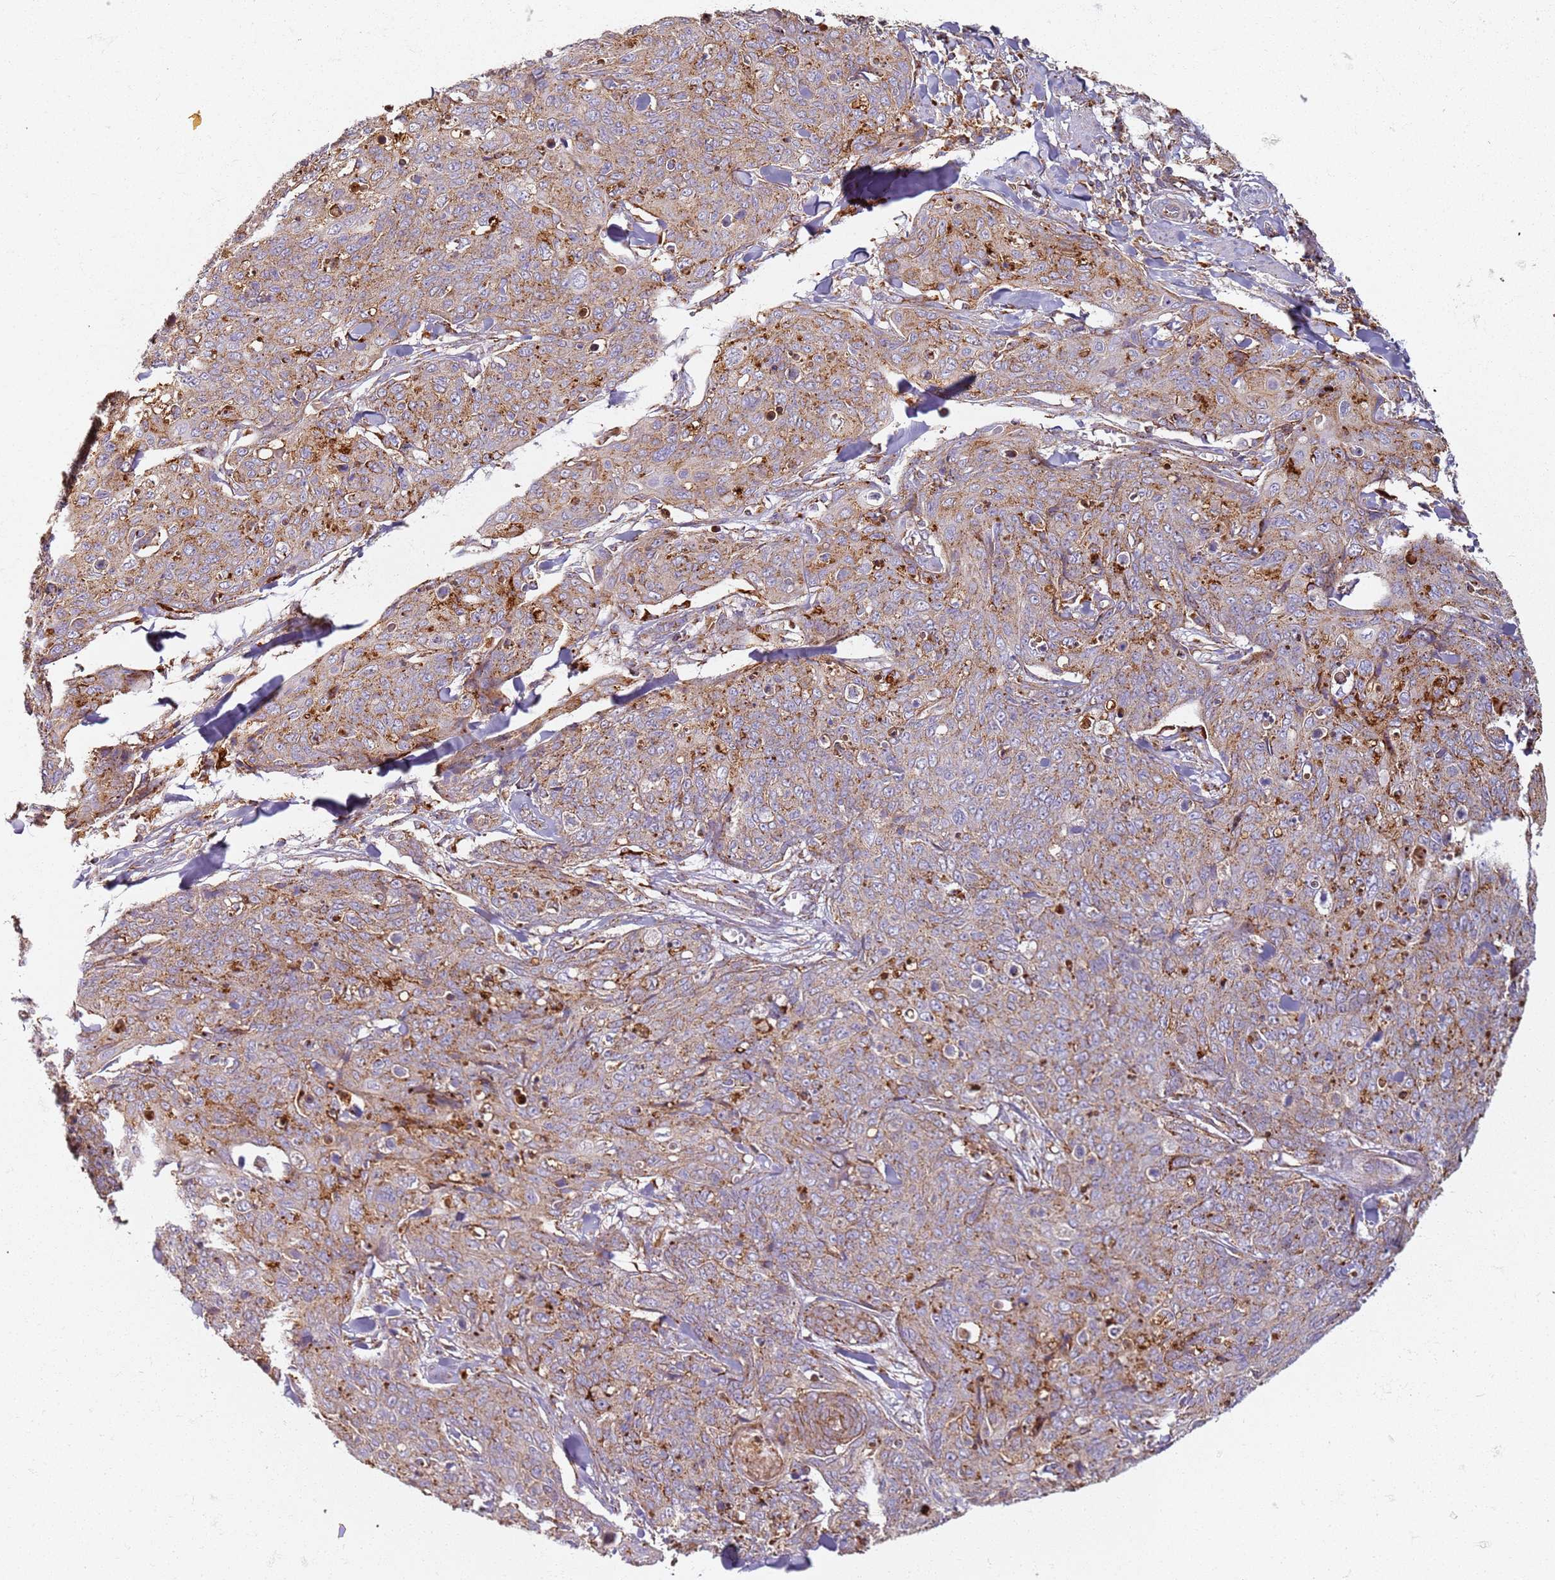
{"staining": {"intensity": "moderate", "quantity": ">75%", "location": "cytoplasmic/membranous"}, "tissue": "skin cancer", "cell_type": "Tumor cells", "image_type": "cancer", "snomed": [{"axis": "morphology", "description": "Squamous cell carcinoma, NOS"}, {"axis": "topography", "description": "Skin"}, {"axis": "topography", "description": "Vulva"}], "caption": "Approximately >75% of tumor cells in skin cancer display moderate cytoplasmic/membranous protein staining as visualized by brown immunohistochemical staining.", "gene": "PROKR2", "patient": {"sex": "female", "age": 85}}